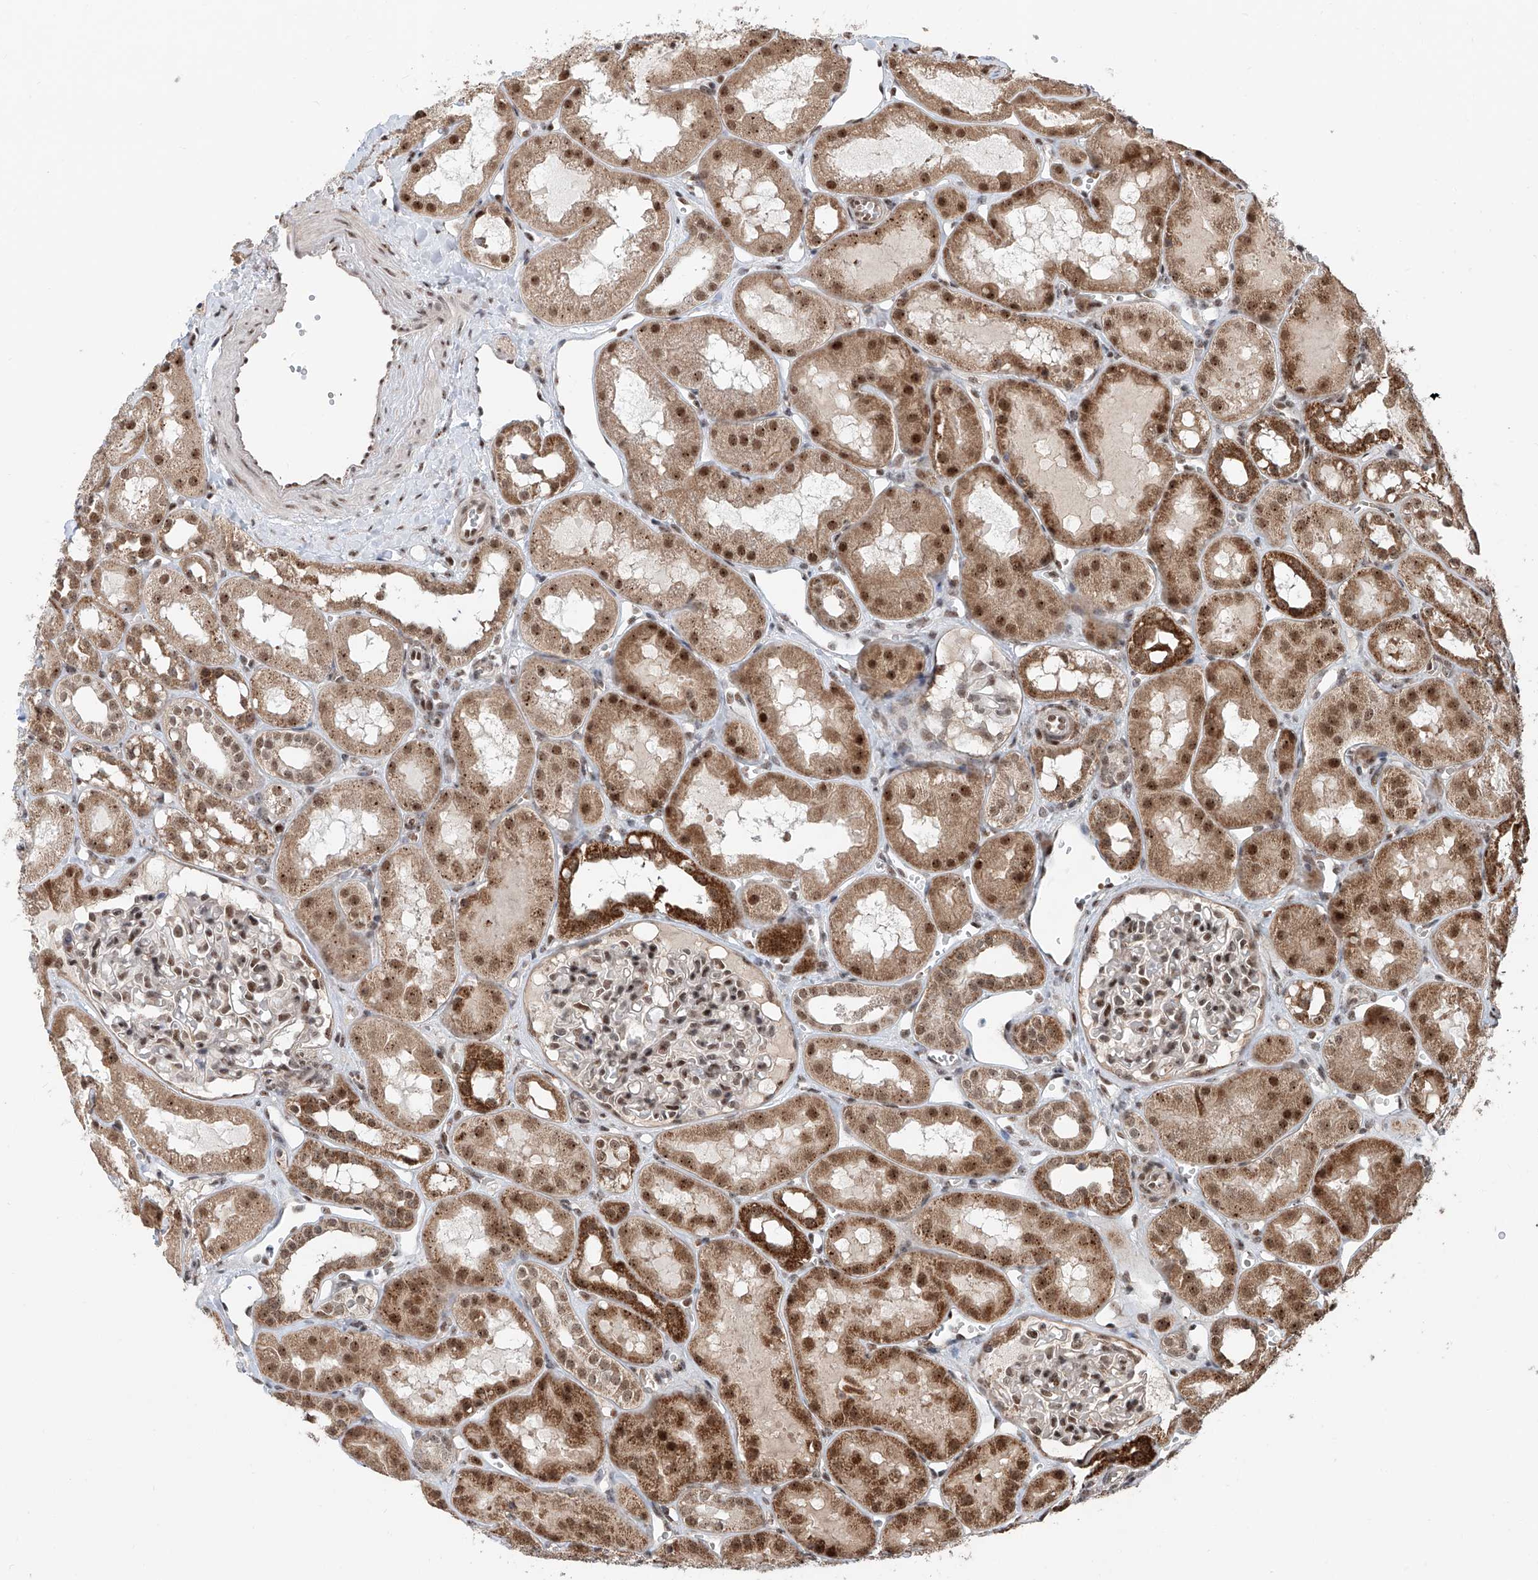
{"staining": {"intensity": "moderate", "quantity": "25%-75%", "location": "nuclear"}, "tissue": "kidney", "cell_type": "Cells in glomeruli", "image_type": "normal", "snomed": [{"axis": "morphology", "description": "Normal tissue, NOS"}, {"axis": "topography", "description": "Kidney"}], "caption": "Unremarkable kidney was stained to show a protein in brown. There is medium levels of moderate nuclear staining in approximately 25%-75% of cells in glomeruli. The staining was performed using DAB (3,3'-diaminobenzidine) to visualize the protein expression in brown, while the nuclei were stained in blue with hematoxylin (Magnification: 20x).", "gene": "SDE2", "patient": {"sex": "male", "age": 16}}